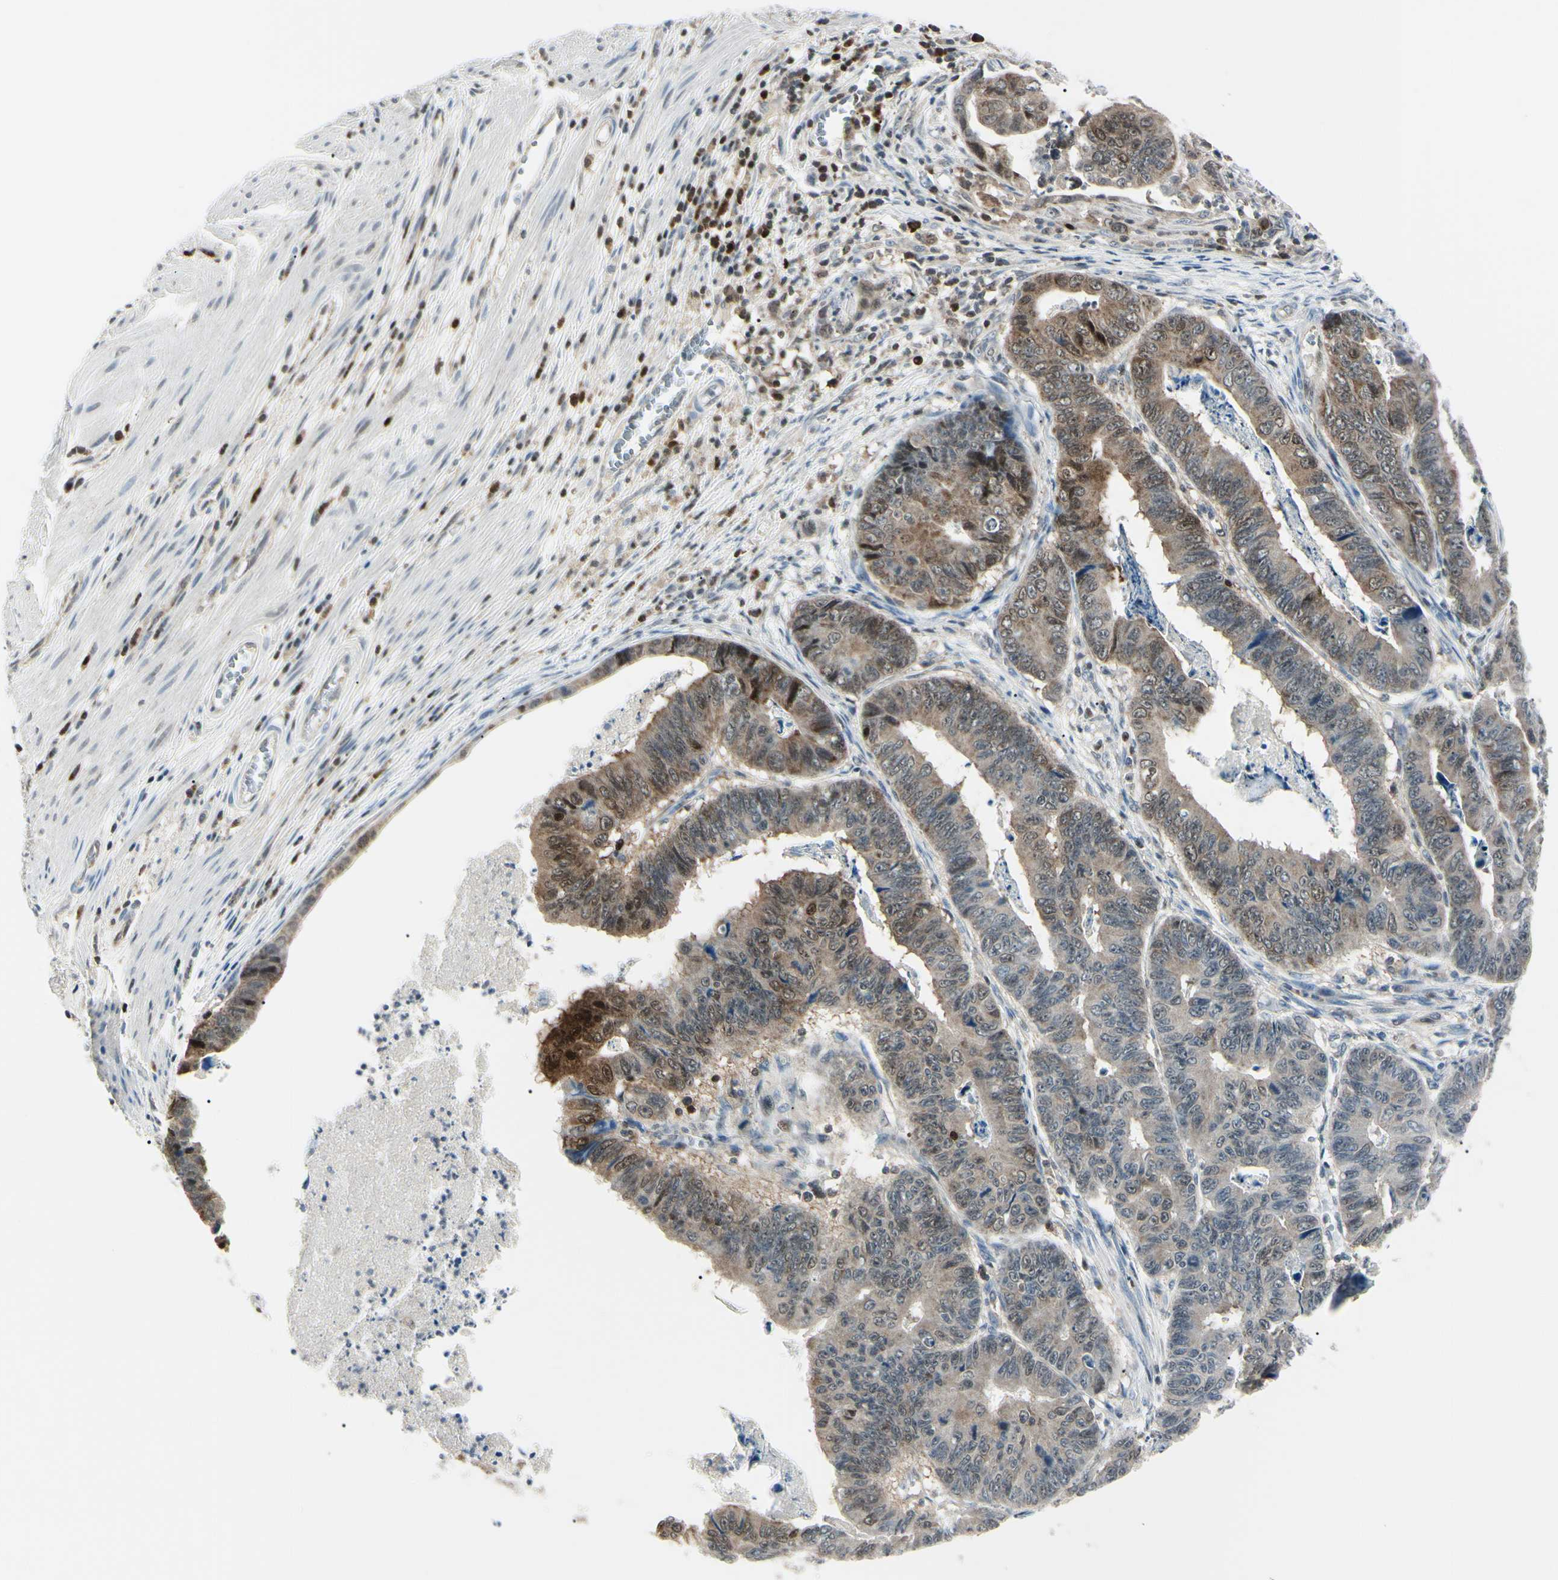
{"staining": {"intensity": "moderate", "quantity": ">75%", "location": "cytoplasmic/membranous"}, "tissue": "stomach cancer", "cell_type": "Tumor cells", "image_type": "cancer", "snomed": [{"axis": "morphology", "description": "Adenocarcinoma, NOS"}, {"axis": "topography", "description": "Stomach, lower"}], "caption": "Immunohistochemistry (IHC) of stomach adenocarcinoma demonstrates medium levels of moderate cytoplasmic/membranous positivity in approximately >75% of tumor cells.", "gene": "PGK1", "patient": {"sex": "male", "age": 77}}